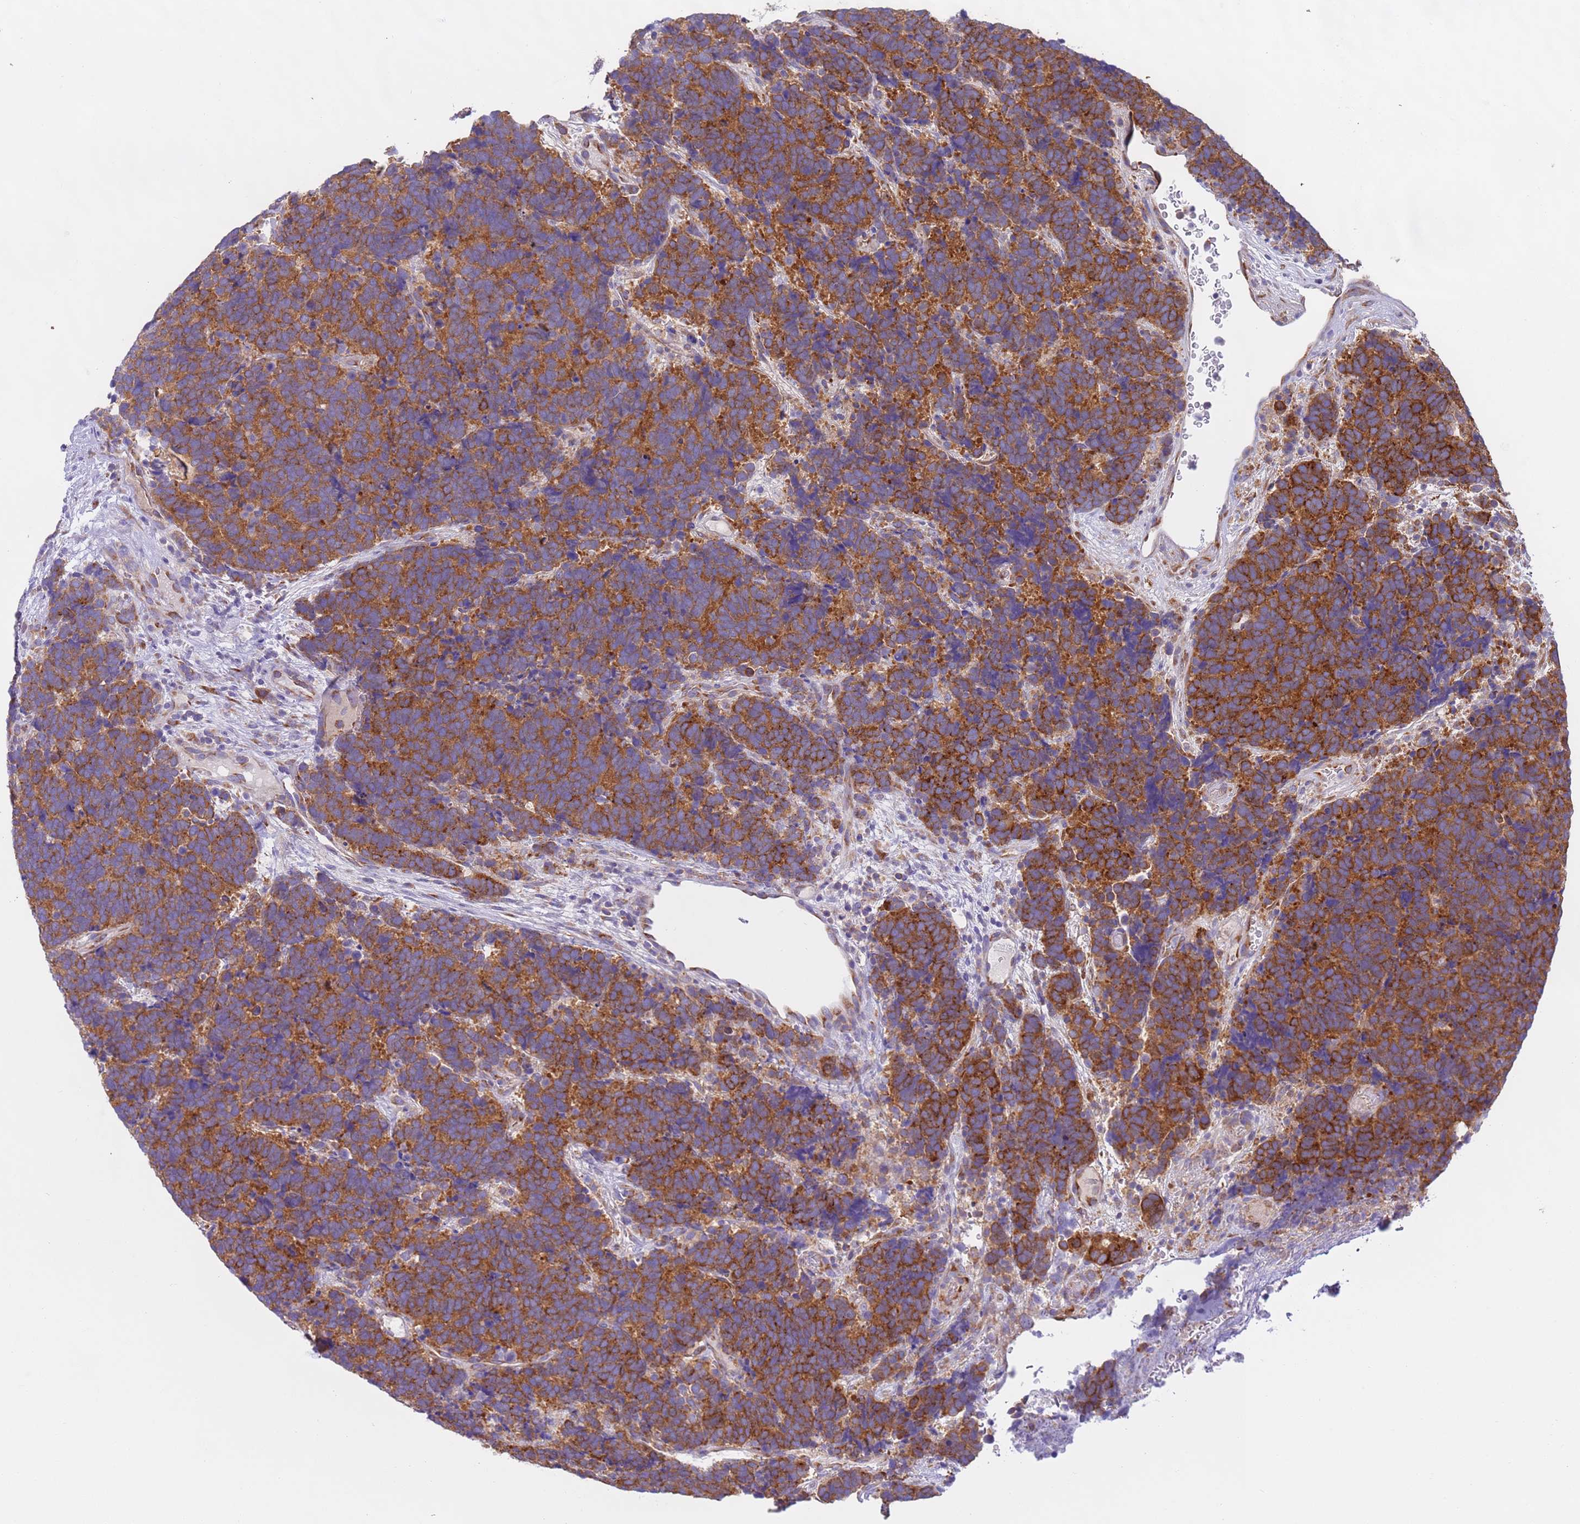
{"staining": {"intensity": "moderate", "quantity": ">75%", "location": "cytoplasmic/membranous"}, "tissue": "carcinoid", "cell_type": "Tumor cells", "image_type": "cancer", "snomed": [{"axis": "morphology", "description": "Carcinoma, NOS"}, {"axis": "morphology", "description": "Carcinoid, malignant, NOS"}, {"axis": "topography", "description": "Urinary bladder"}], "caption": "The immunohistochemical stain shows moderate cytoplasmic/membranous positivity in tumor cells of carcinoma tissue. The staining was performed using DAB (3,3'-diaminobenzidine) to visualize the protein expression in brown, while the nuclei were stained in blue with hematoxylin (Magnification: 20x).", "gene": "VARS1", "patient": {"sex": "male", "age": 57}}